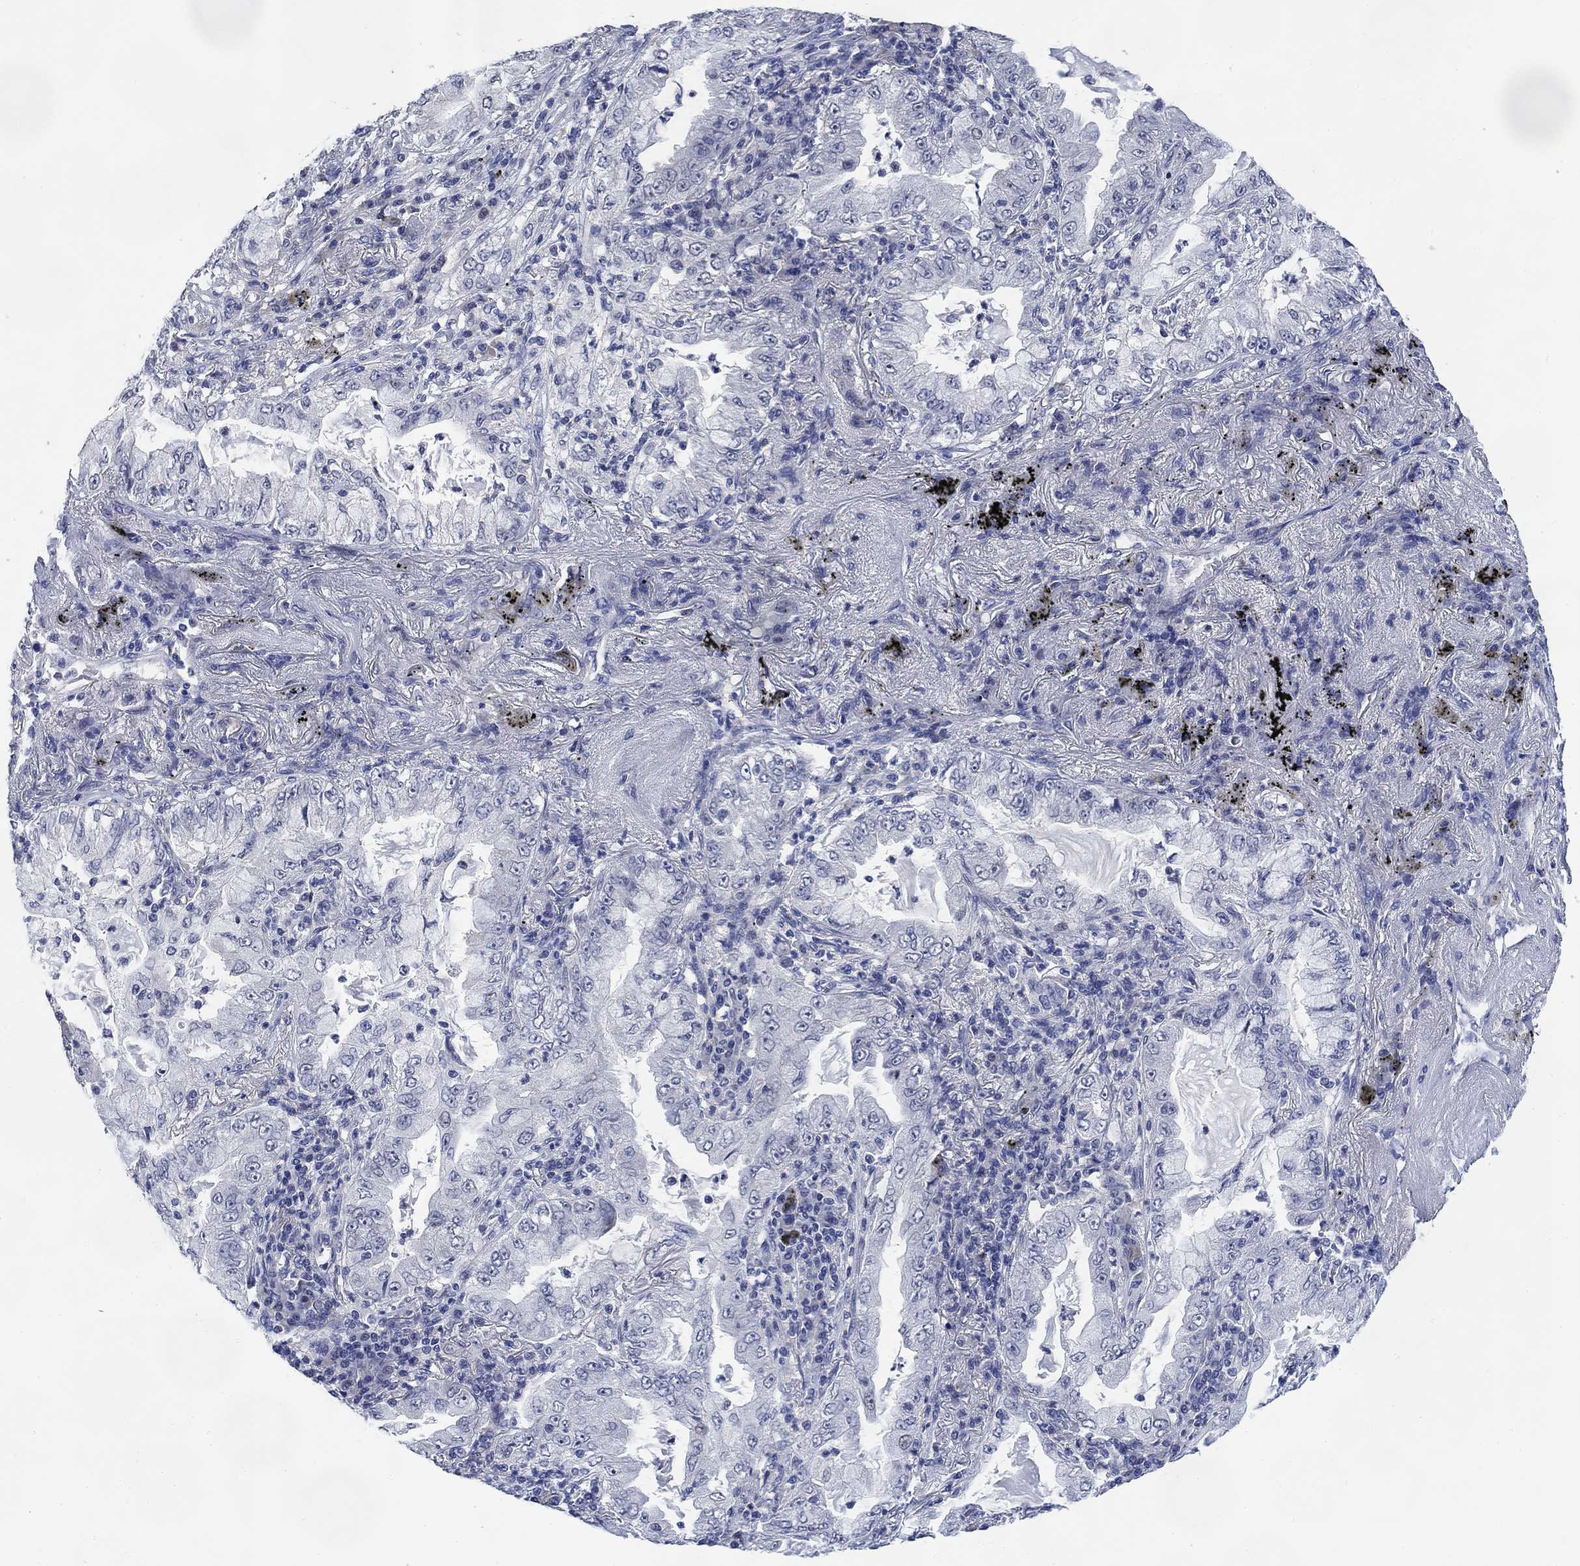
{"staining": {"intensity": "negative", "quantity": "none", "location": "none"}, "tissue": "lung cancer", "cell_type": "Tumor cells", "image_type": "cancer", "snomed": [{"axis": "morphology", "description": "Adenocarcinoma, NOS"}, {"axis": "topography", "description": "Lung"}], "caption": "Tumor cells show no significant positivity in lung cancer.", "gene": "DAZL", "patient": {"sex": "female", "age": 73}}